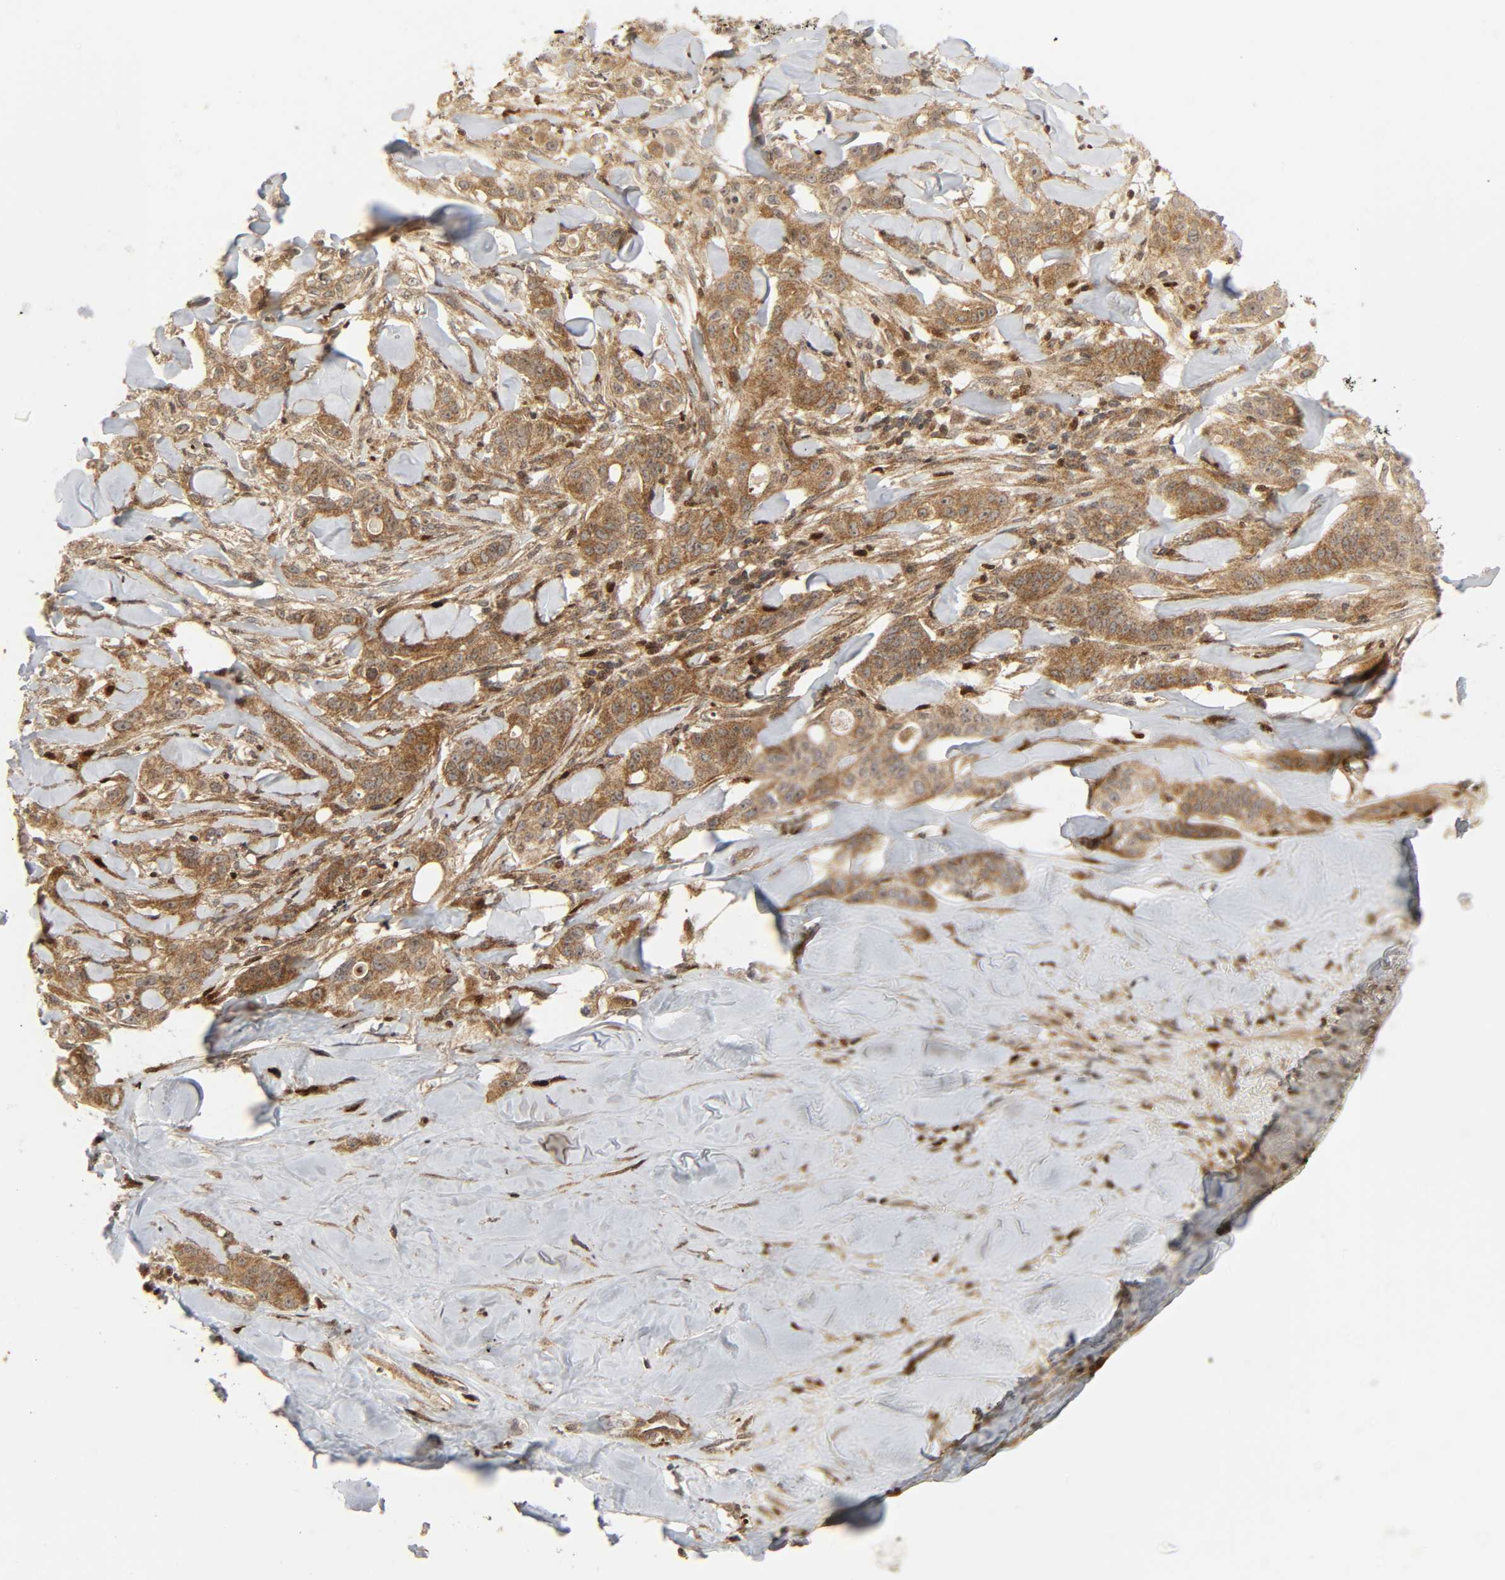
{"staining": {"intensity": "moderate", "quantity": ">75%", "location": "cytoplasmic/membranous"}, "tissue": "liver cancer", "cell_type": "Tumor cells", "image_type": "cancer", "snomed": [{"axis": "morphology", "description": "Cholangiocarcinoma"}, {"axis": "topography", "description": "Liver"}], "caption": "Immunohistochemical staining of human liver cancer reveals moderate cytoplasmic/membranous protein positivity in about >75% of tumor cells.", "gene": "CHUK", "patient": {"sex": "female", "age": 67}}